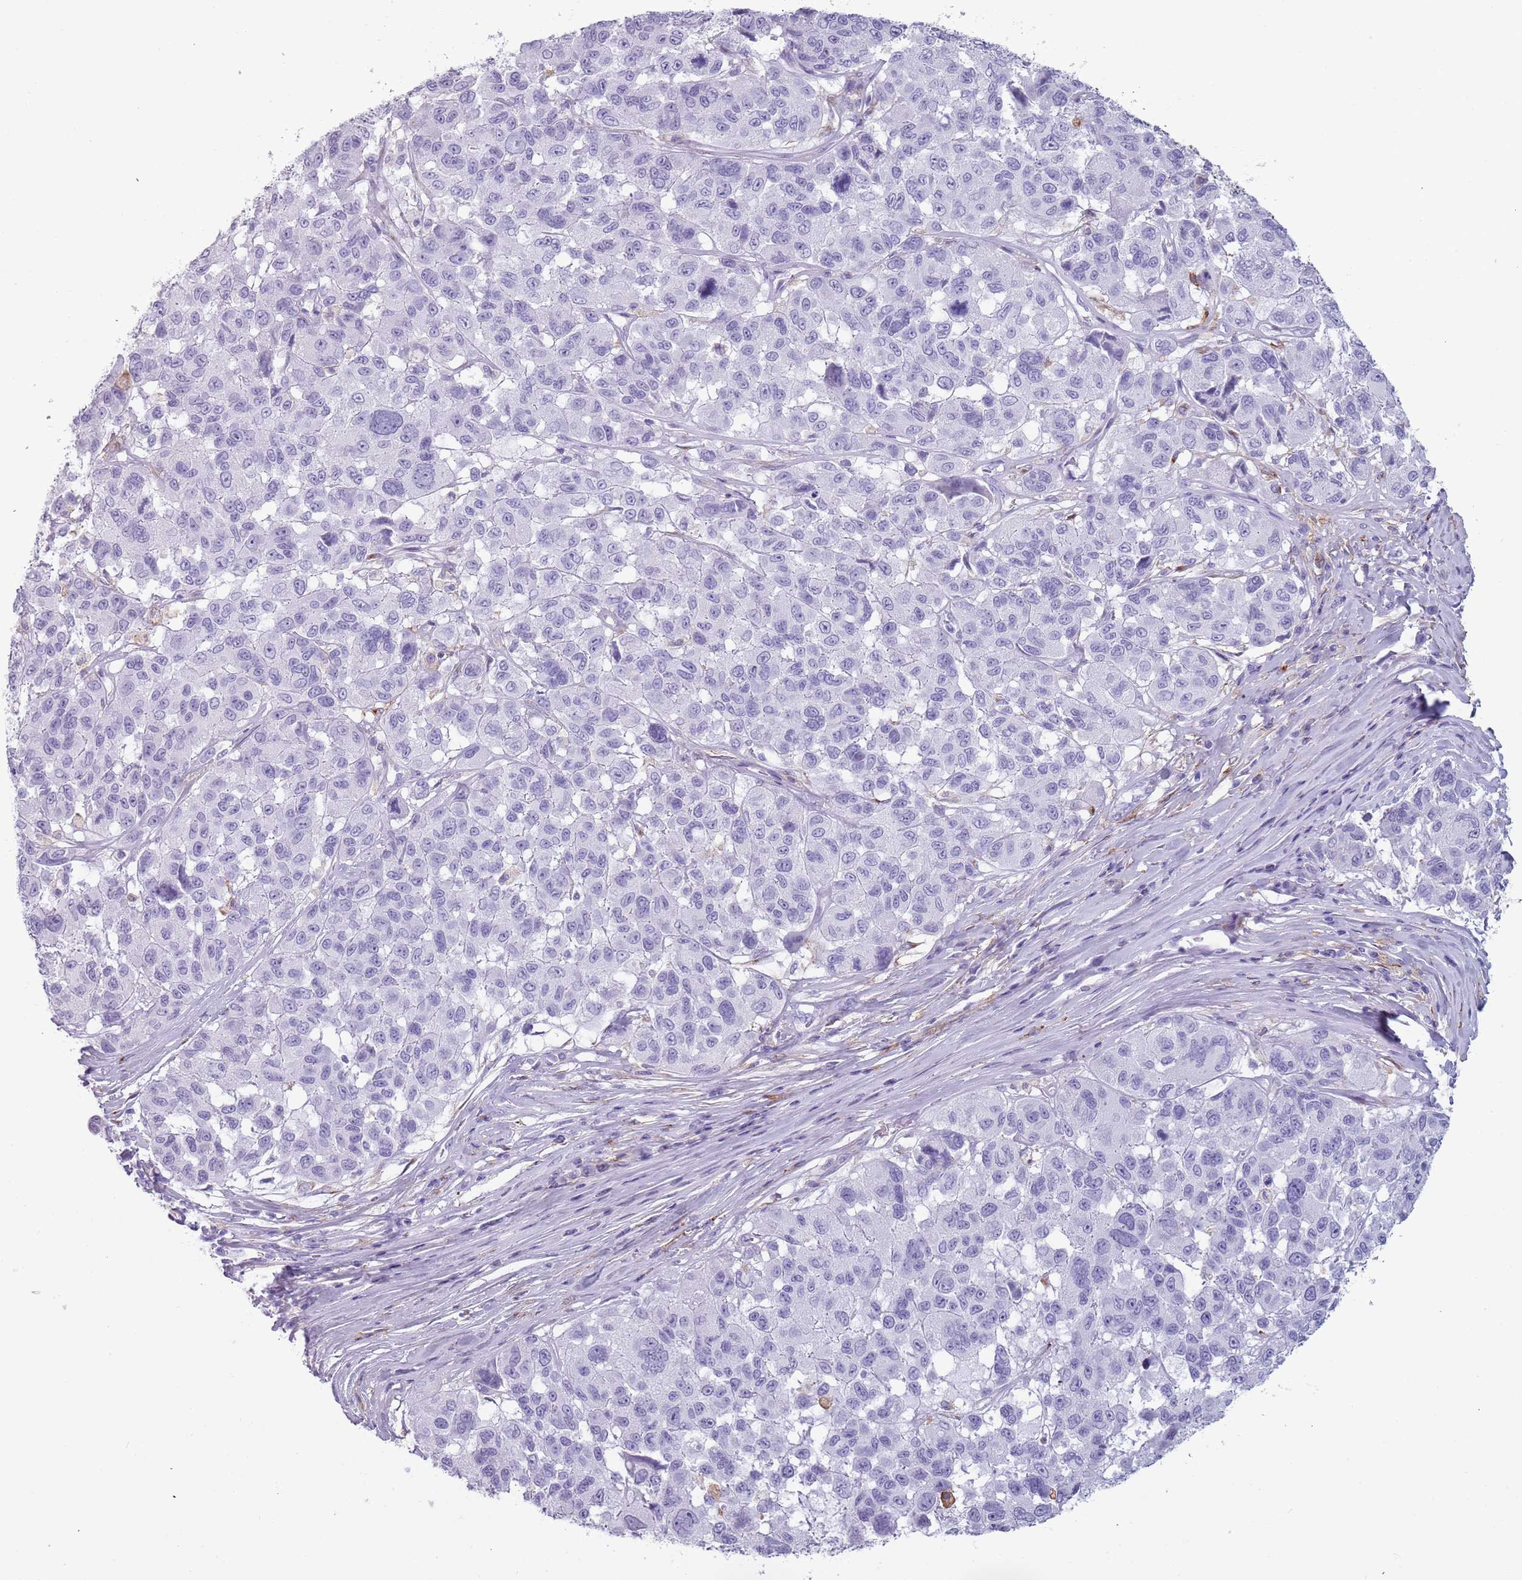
{"staining": {"intensity": "negative", "quantity": "none", "location": "none"}, "tissue": "melanoma", "cell_type": "Tumor cells", "image_type": "cancer", "snomed": [{"axis": "morphology", "description": "Malignant melanoma, NOS"}, {"axis": "topography", "description": "Skin"}], "caption": "Immunohistochemistry (IHC) micrograph of neoplastic tissue: melanoma stained with DAB (3,3'-diaminobenzidine) demonstrates no significant protein staining in tumor cells.", "gene": "COLEC12", "patient": {"sex": "female", "age": 66}}